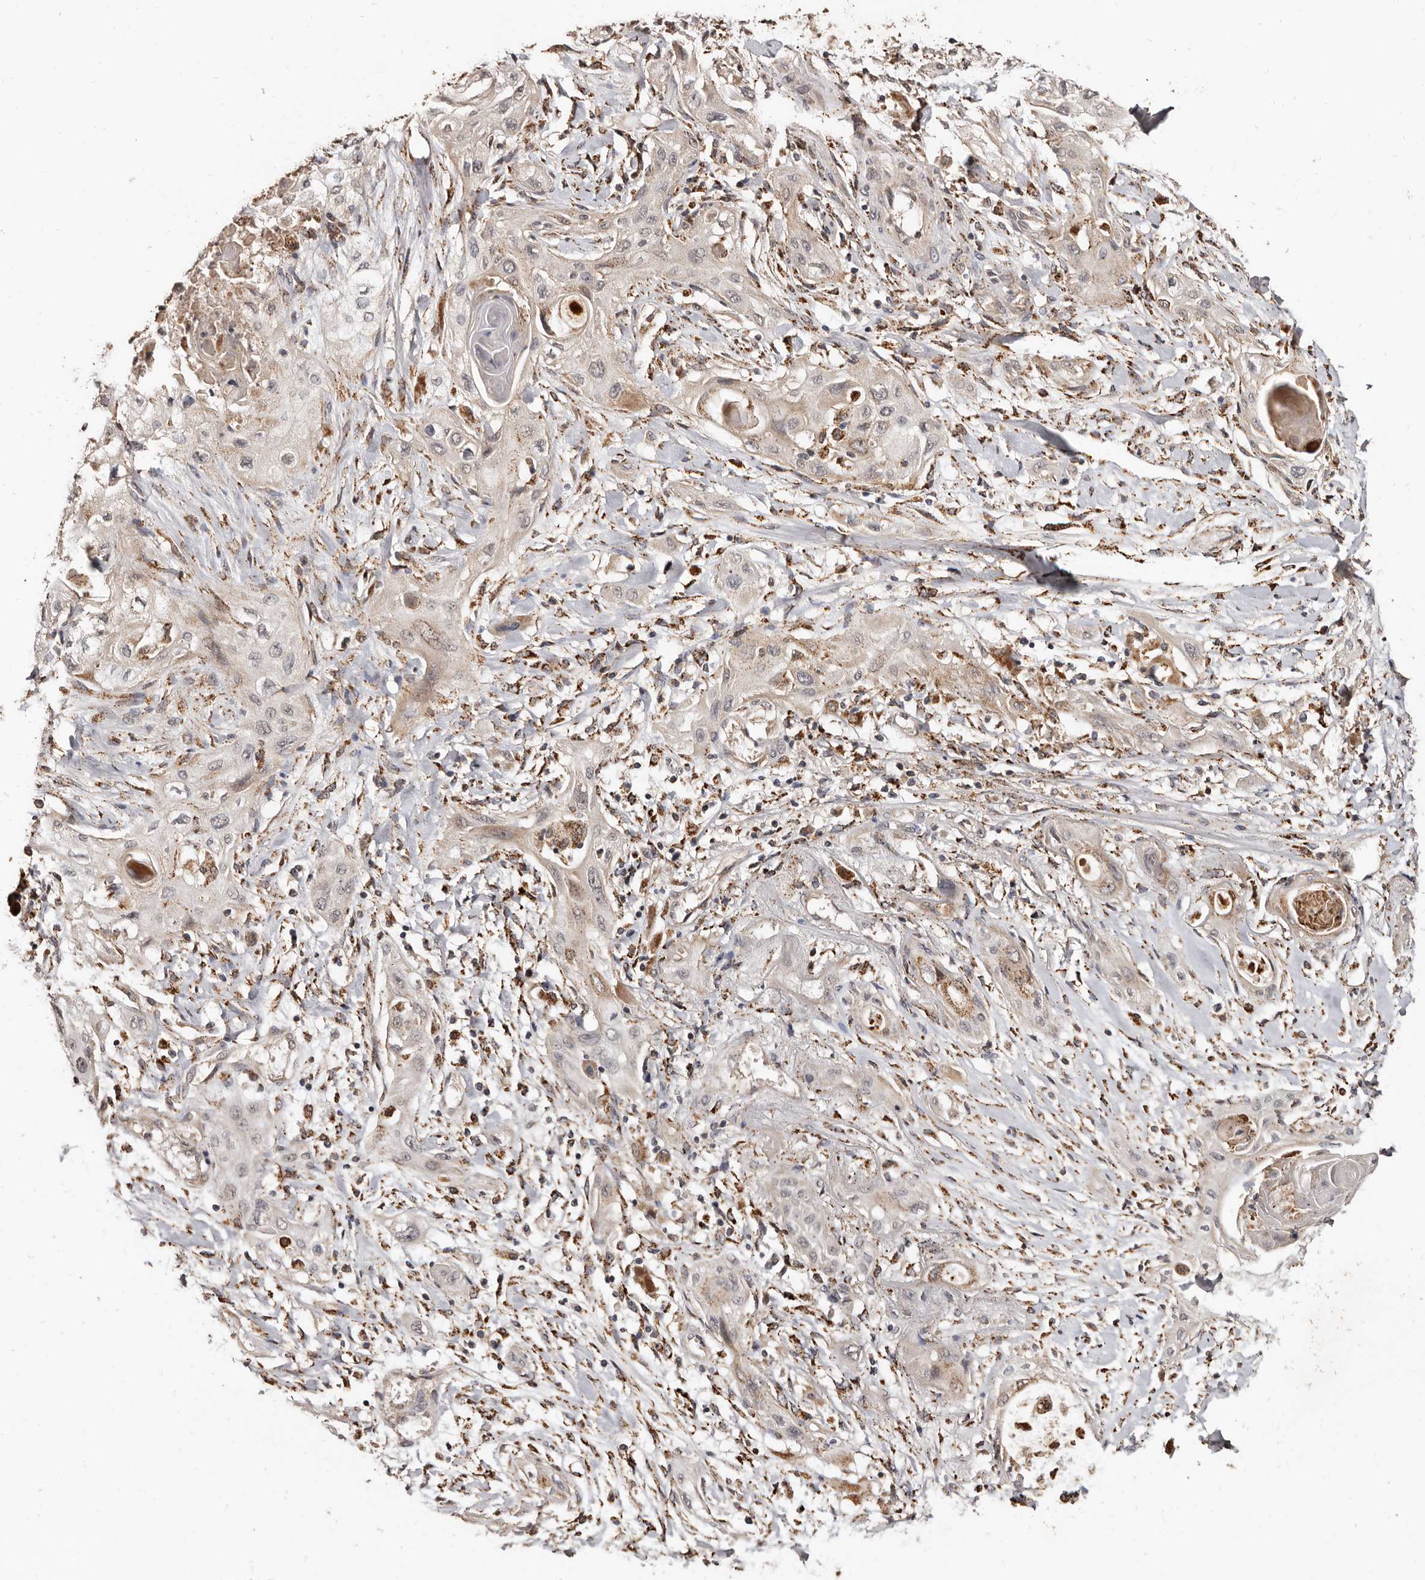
{"staining": {"intensity": "weak", "quantity": "<25%", "location": "cytoplasmic/membranous"}, "tissue": "lung cancer", "cell_type": "Tumor cells", "image_type": "cancer", "snomed": [{"axis": "morphology", "description": "Squamous cell carcinoma, NOS"}, {"axis": "topography", "description": "Lung"}], "caption": "High power microscopy micrograph of an immunohistochemistry histopathology image of lung cancer (squamous cell carcinoma), revealing no significant staining in tumor cells.", "gene": "AKAP7", "patient": {"sex": "female", "age": 47}}